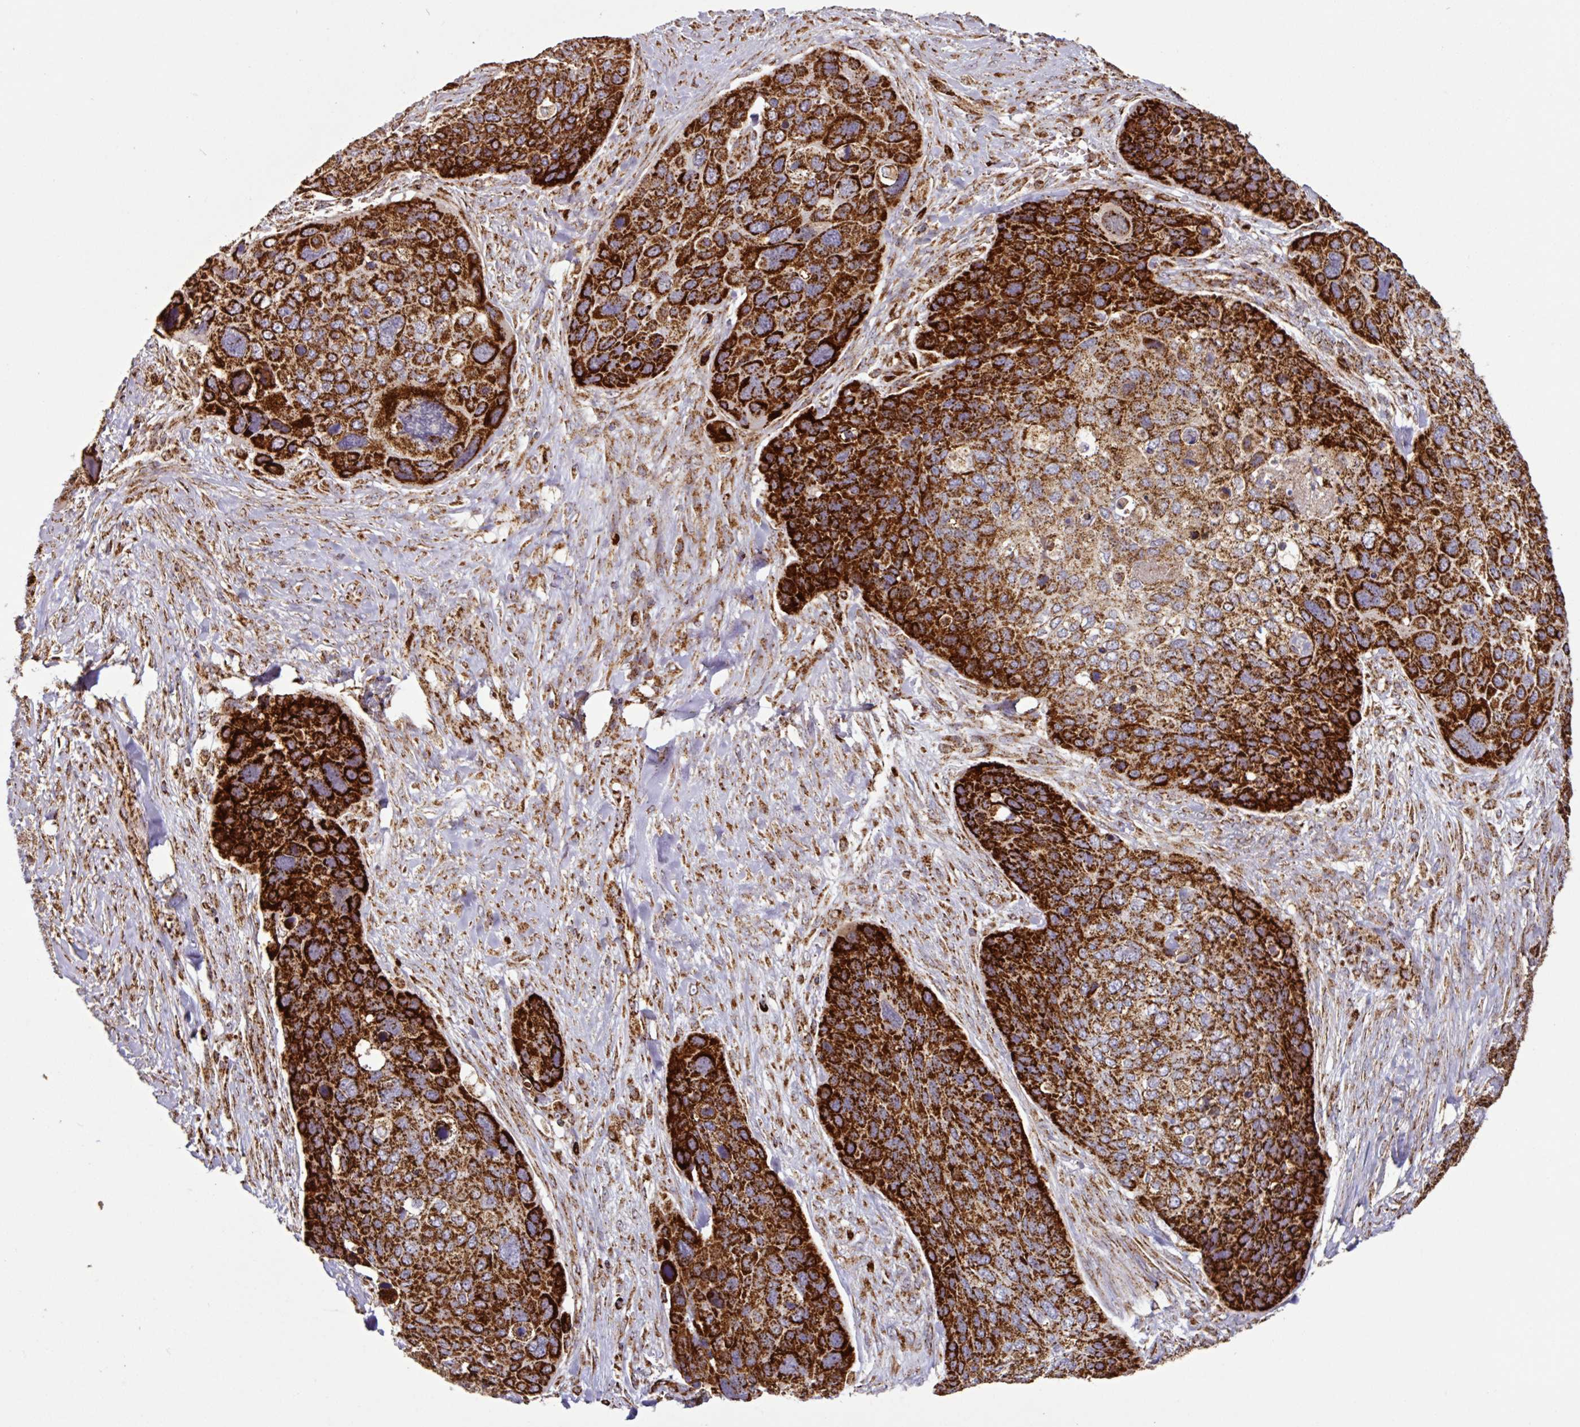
{"staining": {"intensity": "strong", "quantity": ">75%", "location": "cytoplasmic/membranous"}, "tissue": "skin cancer", "cell_type": "Tumor cells", "image_type": "cancer", "snomed": [{"axis": "morphology", "description": "Basal cell carcinoma"}, {"axis": "topography", "description": "Skin"}], "caption": "This histopathology image displays immunohistochemistry (IHC) staining of skin cancer (basal cell carcinoma), with high strong cytoplasmic/membranous positivity in approximately >75% of tumor cells.", "gene": "TRAP1", "patient": {"sex": "female", "age": 74}}